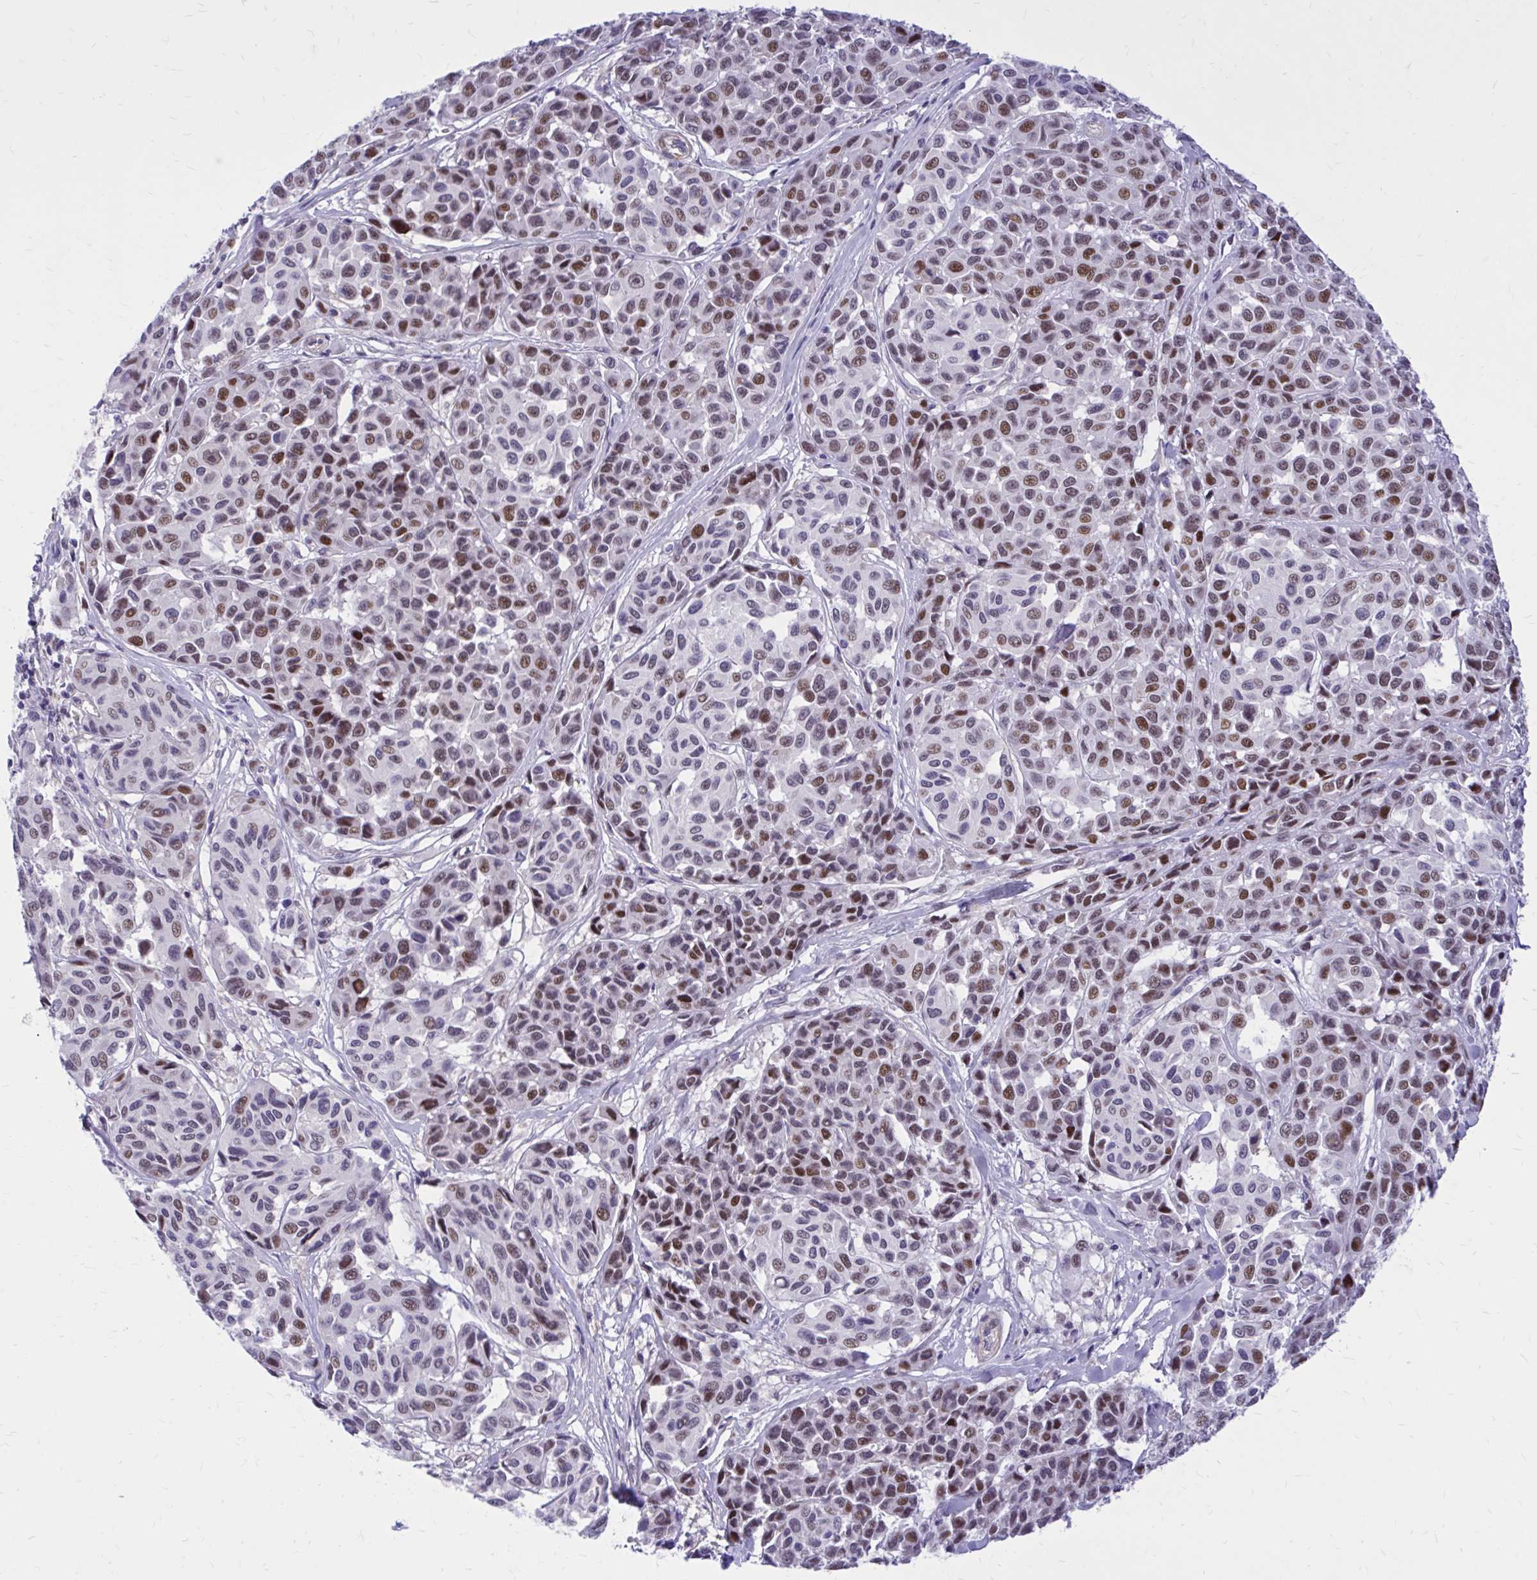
{"staining": {"intensity": "moderate", "quantity": "25%-75%", "location": "nuclear"}, "tissue": "melanoma", "cell_type": "Tumor cells", "image_type": "cancer", "snomed": [{"axis": "morphology", "description": "Malignant melanoma, NOS"}, {"axis": "topography", "description": "Skin"}], "caption": "Immunohistochemical staining of malignant melanoma exhibits moderate nuclear protein expression in about 25%-75% of tumor cells.", "gene": "ZBTB25", "patient": {"sex": "female", "age": 66}}